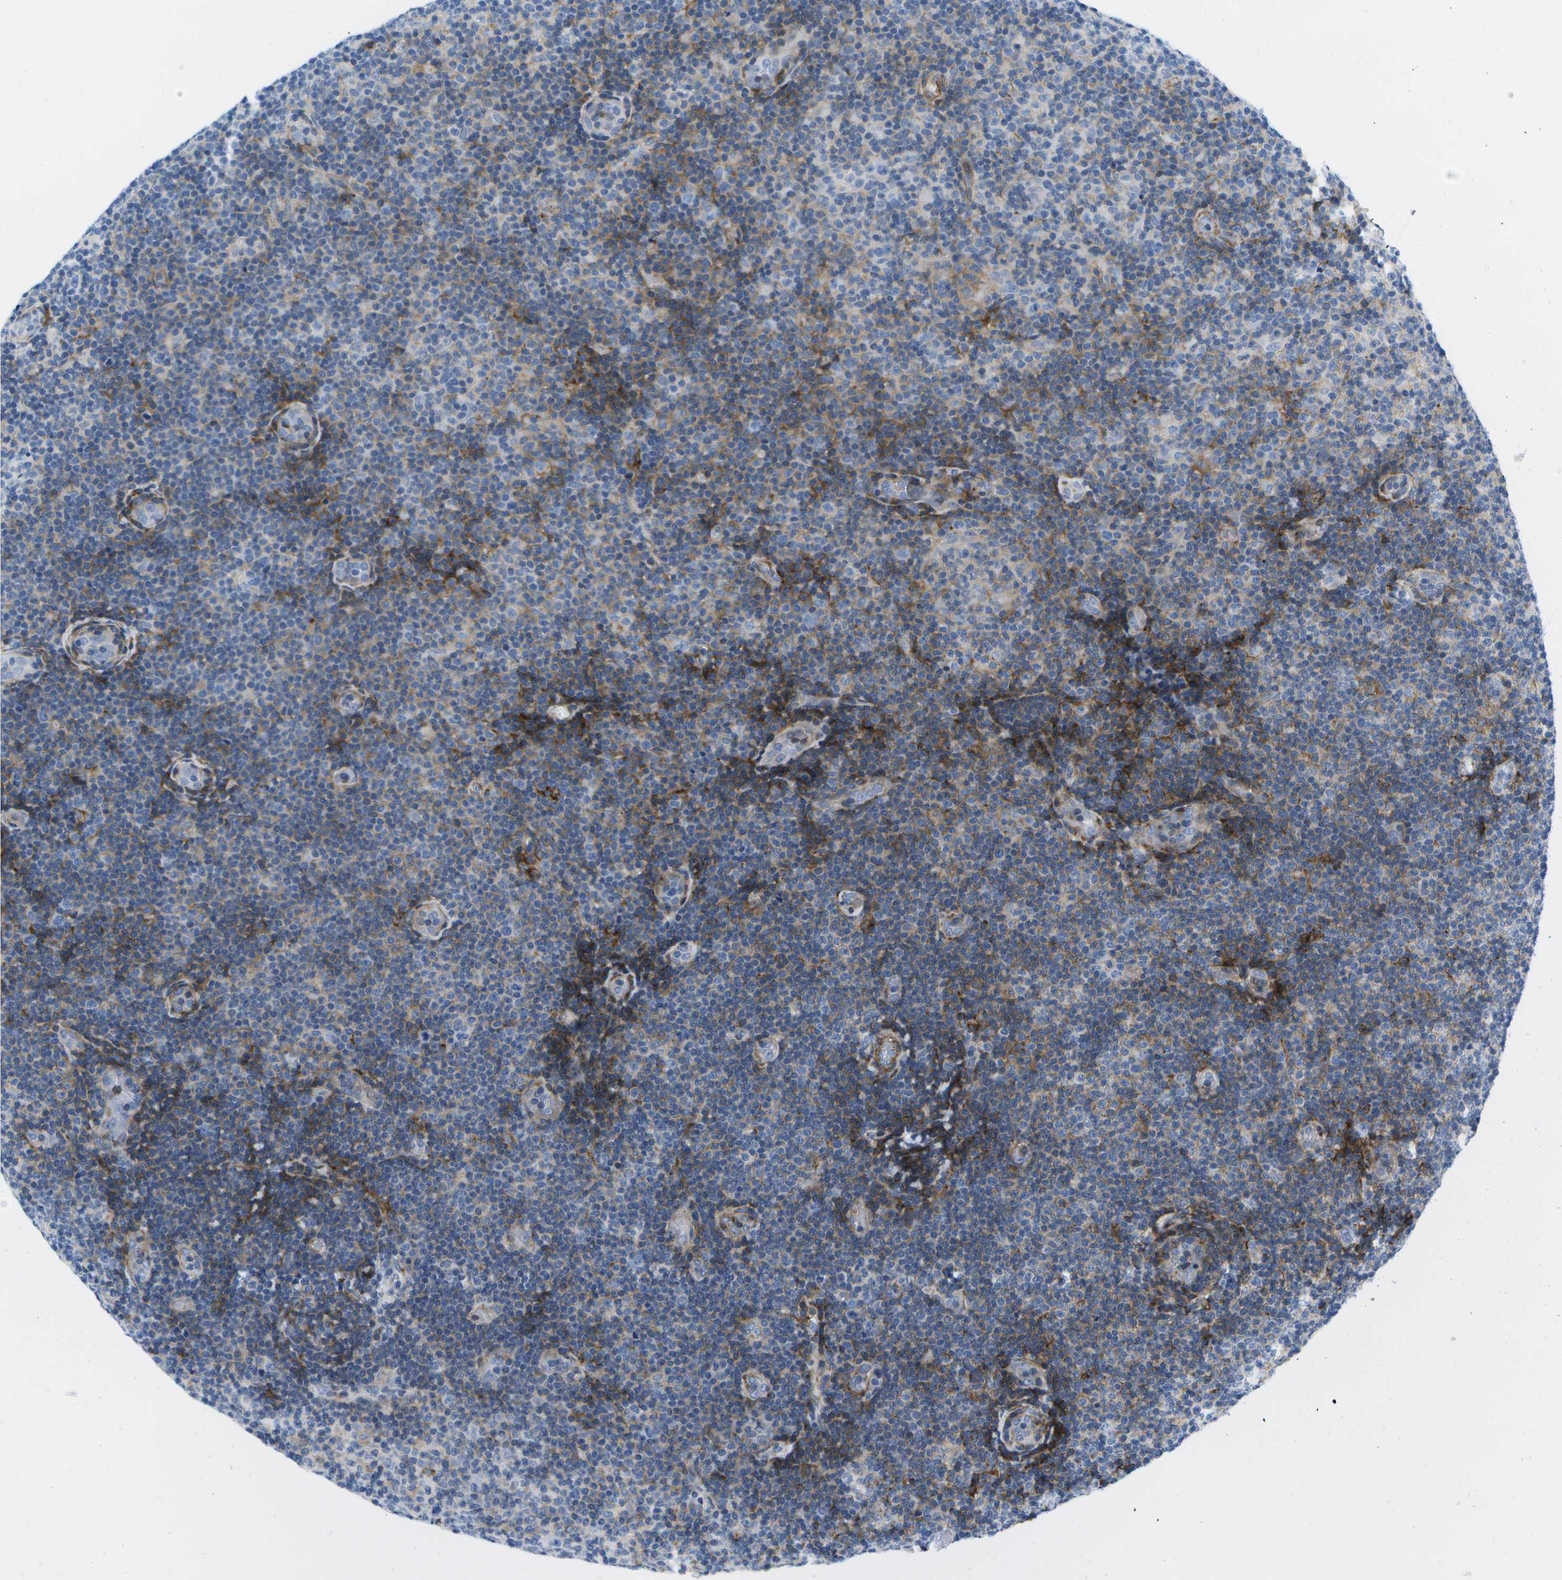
{"staining": {"intensity": "weak", "quantity": "<25%", "location": "cytoplasmic/membranous"}, "tissue": "lymphoma", "cell_type": "Tumor cells", "image_type": "cancer", "snomed": [{"axis": "morphology", "description": "Malignant lymphoma, non-Hodgkin's type, Low grade"}, {"axis": "topography", "description": "Lymph node"}], "caption": "High magnification brightfield microscopy of malignant lymphoma, non-Hodgkin's type (low-grade) stained with DAB (brown) and counterstained with hematoxylin (blue): tumor cells show no significant expression.", "gene": "ADGRG6", "patient": {"sex": "male", "age": 83}}